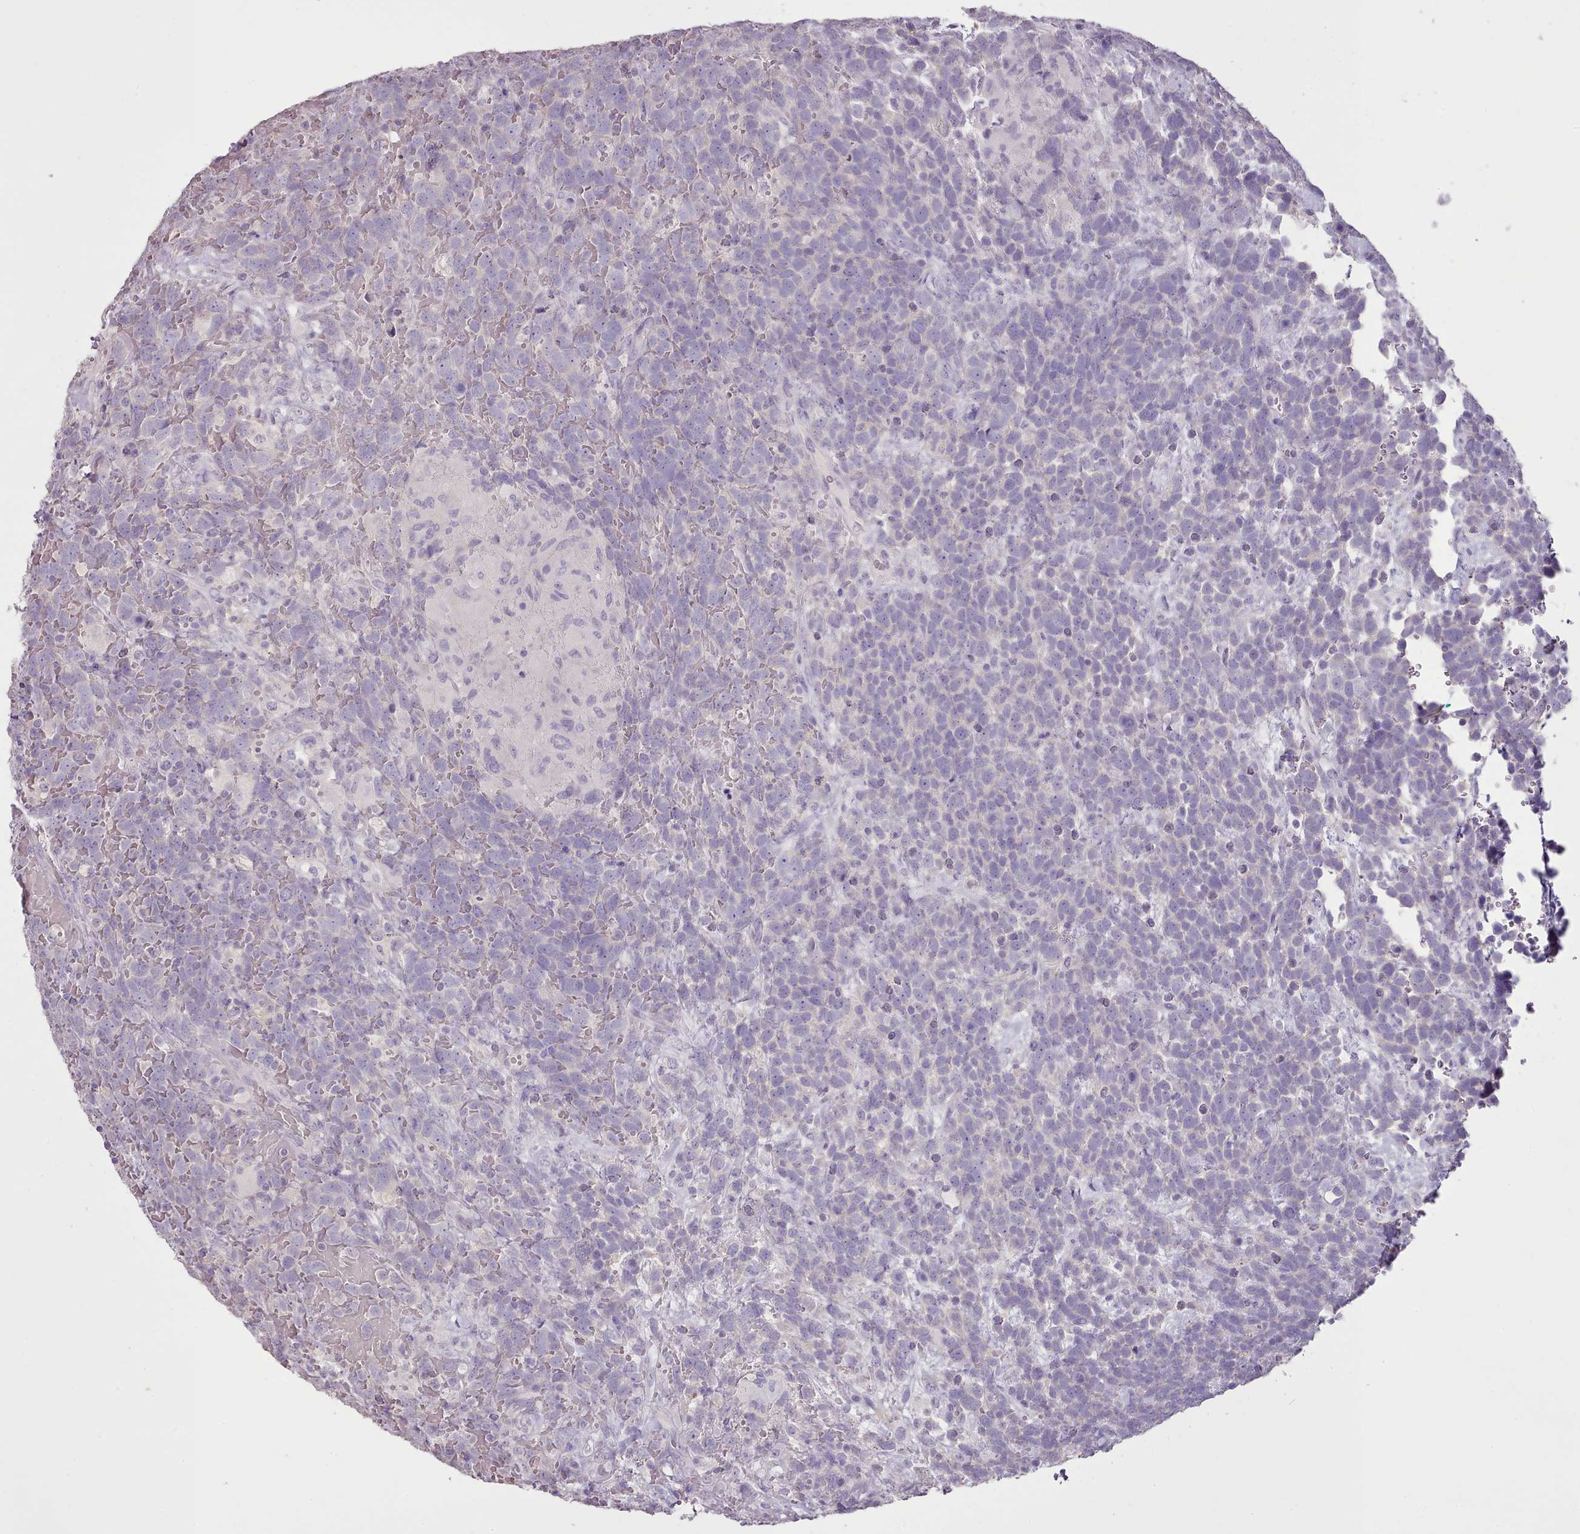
{"staining": {"intensity": "negative", "quantity": "none", "location": "none"}, "tissue": "urothelial cancer", "cell_type": "Tumor cells", "image_type": "cancer", "snomed": [{"axis": "morphology", "description": "Urothelial carcinoma, High grade"}, {"axis": "topography", "description": "Urinary bladder"}], "caption": "Urothelial carcinoma (high-grade) was stained to show a protein in brown. There is no significant positivity in tumor cells.", "gene": "BLOC1S2", "patient": {"sex": "female", "age": 82}}